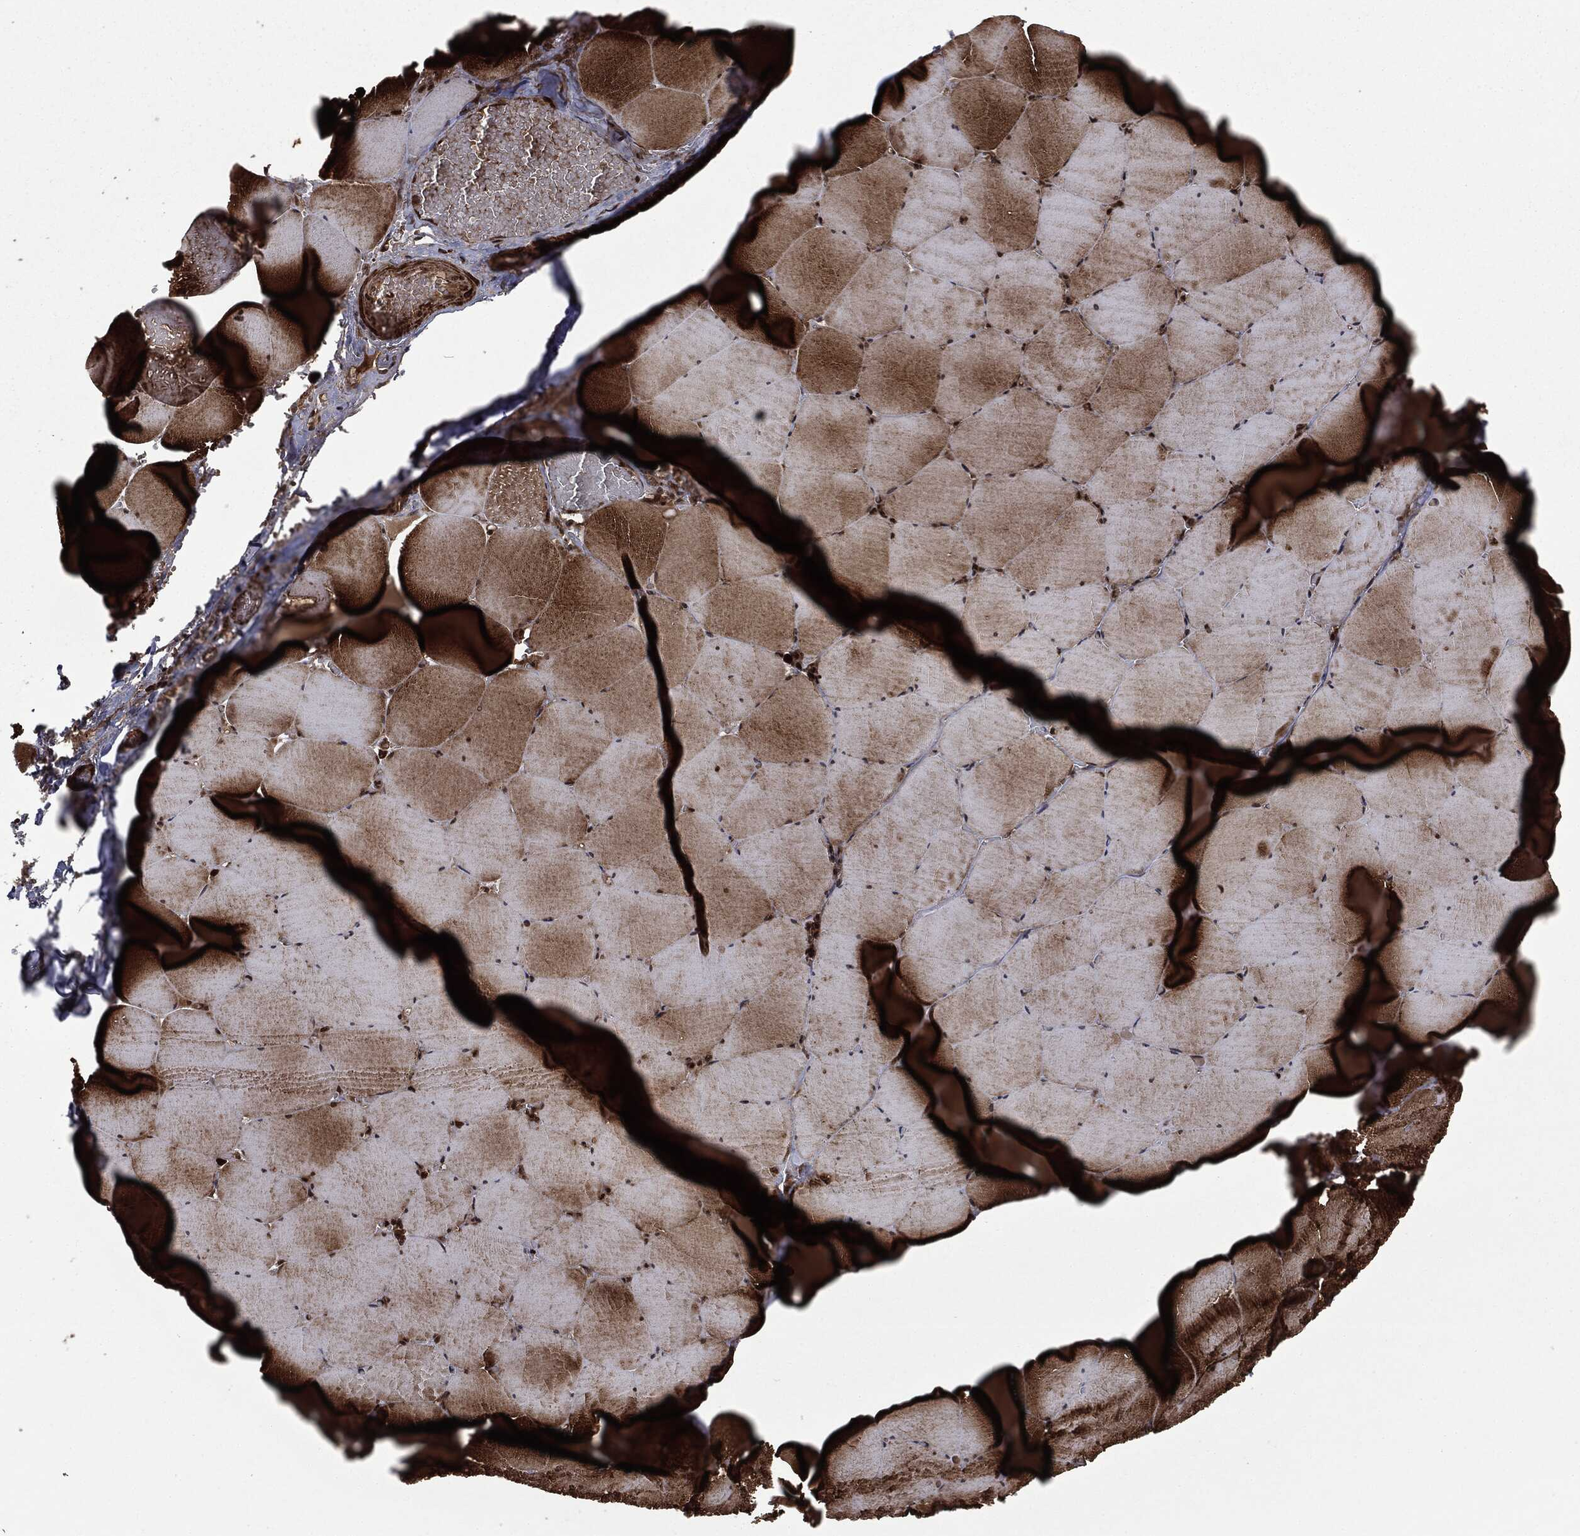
{"staining": {"intensity": "strong", "quantity": ">75%", "location": "cytoplasmic/membranous"}, "tissue": "skeletal muscle", "cell_type": "Myocytes", "image_type": "normal", "snomed": [{"axis": "morphology", "description": "Normal tissue, NOS"}, {"axis": "morphology", "description": "Malignant melanoma, Metastatic site"}, {"axis": "topography", "description": "Skeletal muscle"}], "caption": "Protein staining of unremarkable skeletal muscle displays strong cytoplasmic/membranous staining in about >75% of myocytes. (DAB = brown stain, brightfield microscopy at high magnification).", "gene": "CARD6", "patient": {"sex": "male", "age": 50}}